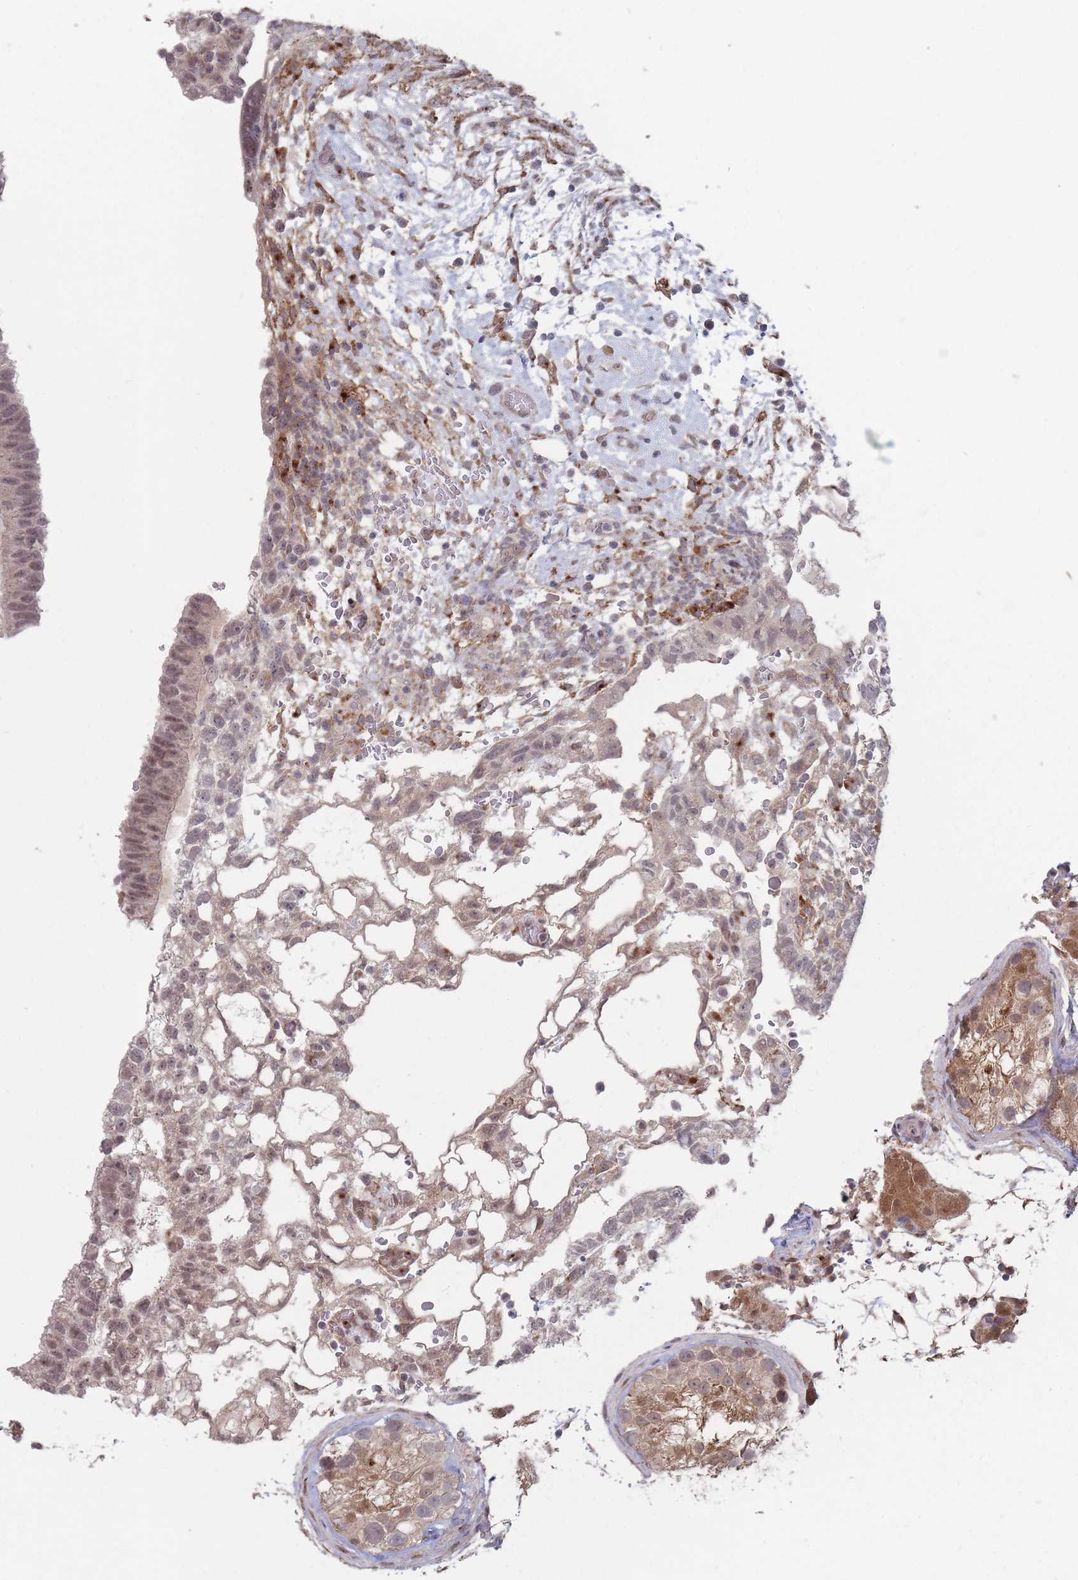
{"staining": {"intensity": "moderate", "quantity": "25%-75%", "location": "nuclear"}, "tissue": "testis cancer", "cell_type": "Tumor cells", "image_type": "cancer", "snomed": [{"axis": "morphology", "description": "Normal tissue, NOS"}, {"axis": "morphology", "description": "Carcinoma, Embryonal, NOS"}, {"axis": "topography", "description": "Testis"}], "caption": "Moderate nuclear protein staining is seen in approximately 25%-75% of tumor cells in testis cancer.", "gene": "CNTRL", "patient": {"sex": "male", "age": 32}}